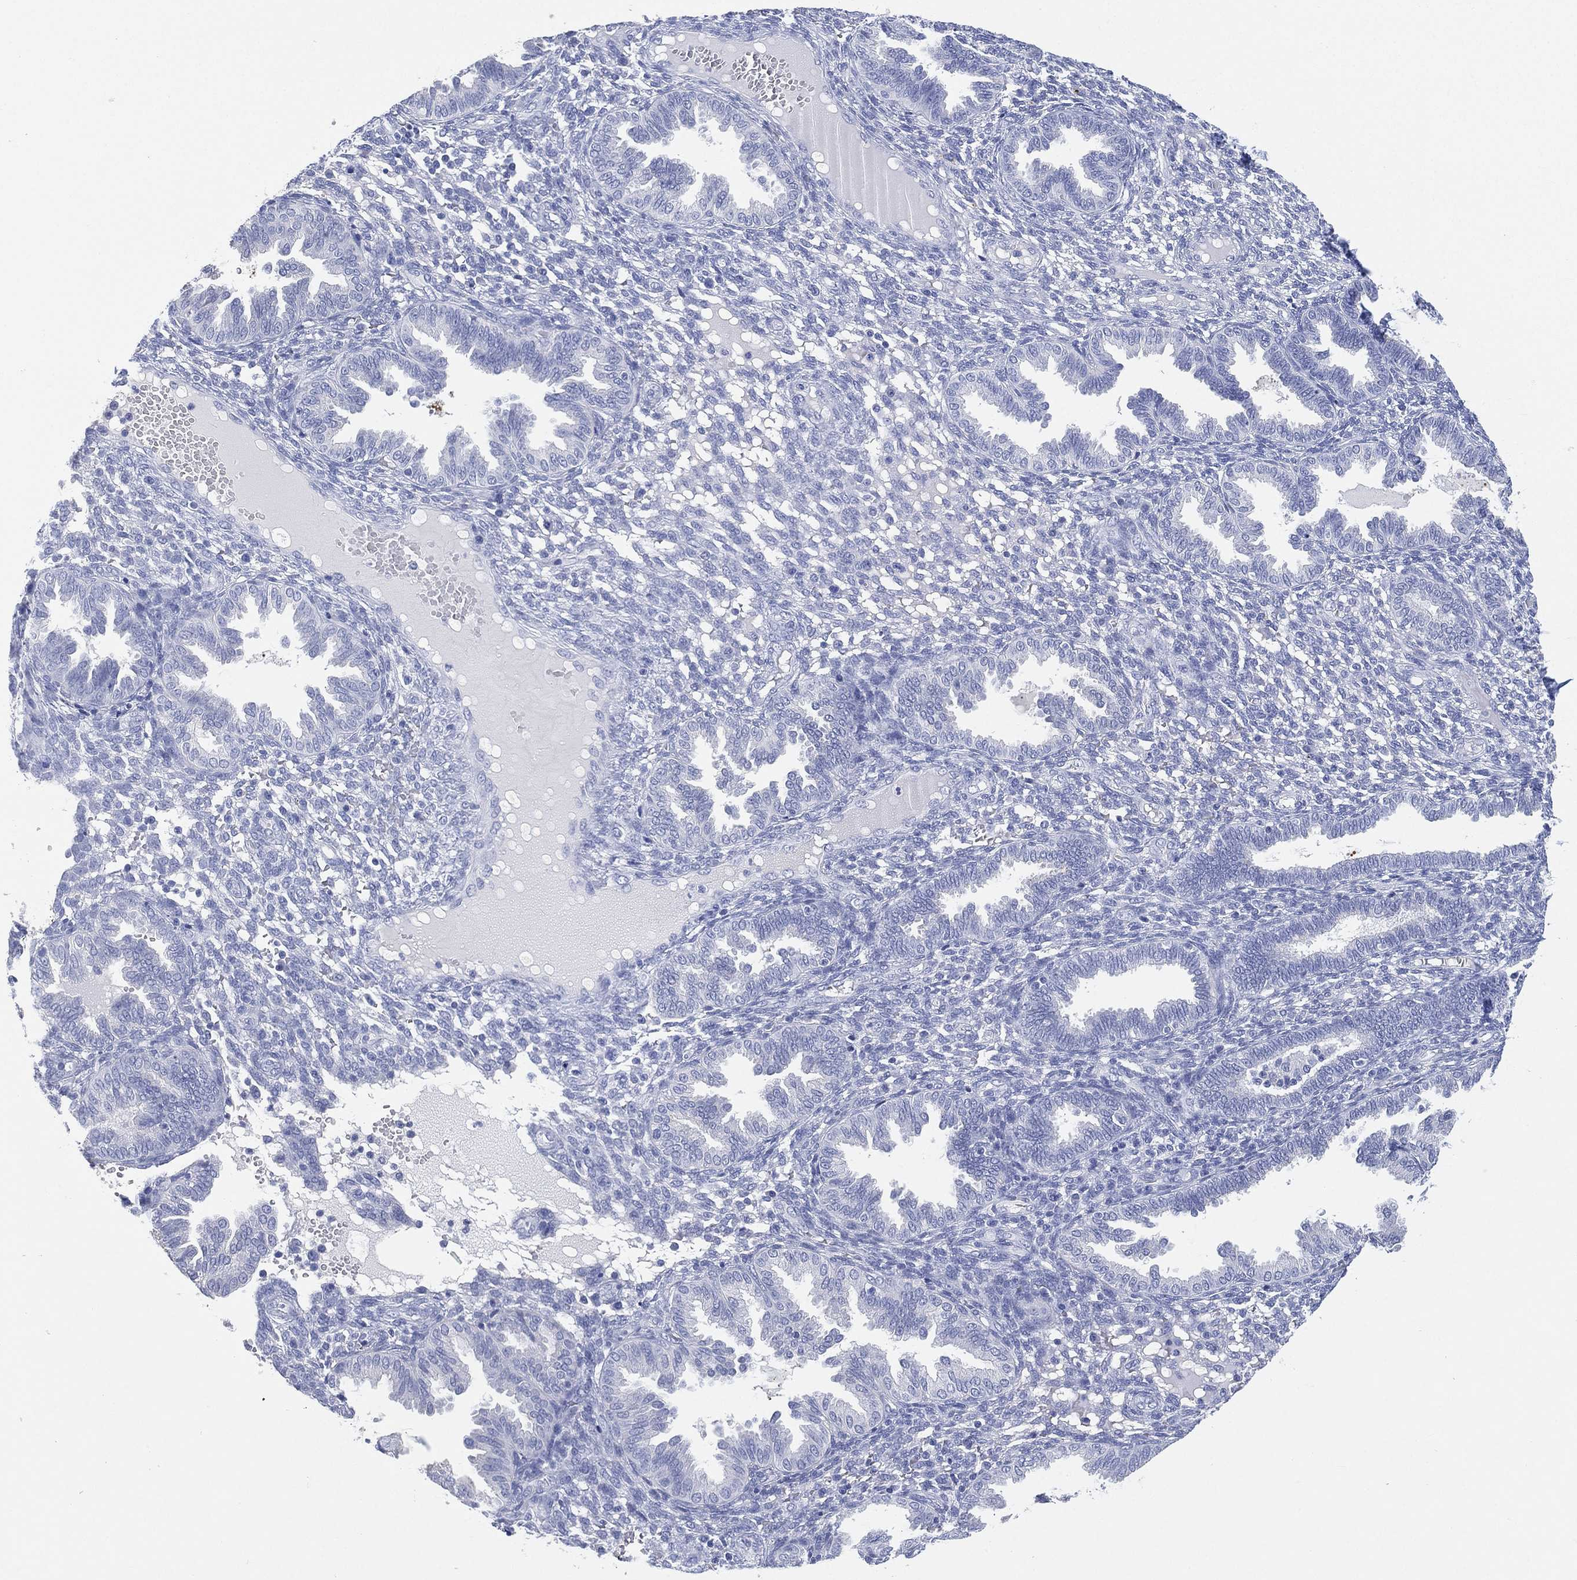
{"staining": {"intensity": "negative", "quantity": "none", "location": "none"}, "tissue": "endometrium", "cell_type": "Cells in endometrial stroma", "image_type": "normal", "snomed": [{"axis": "morphology", "description": "Normal tissue, NOS"}, {"axis": "topography", "description": "Endometrium"}], "caption": "Immunohistochemical staining of benign human endometrium displays no significant expression in cells in endometrial stroma. Nuclei are stained in blue.", "gene": "FMO1", "patient": {"sex": "female", "age": 42}}